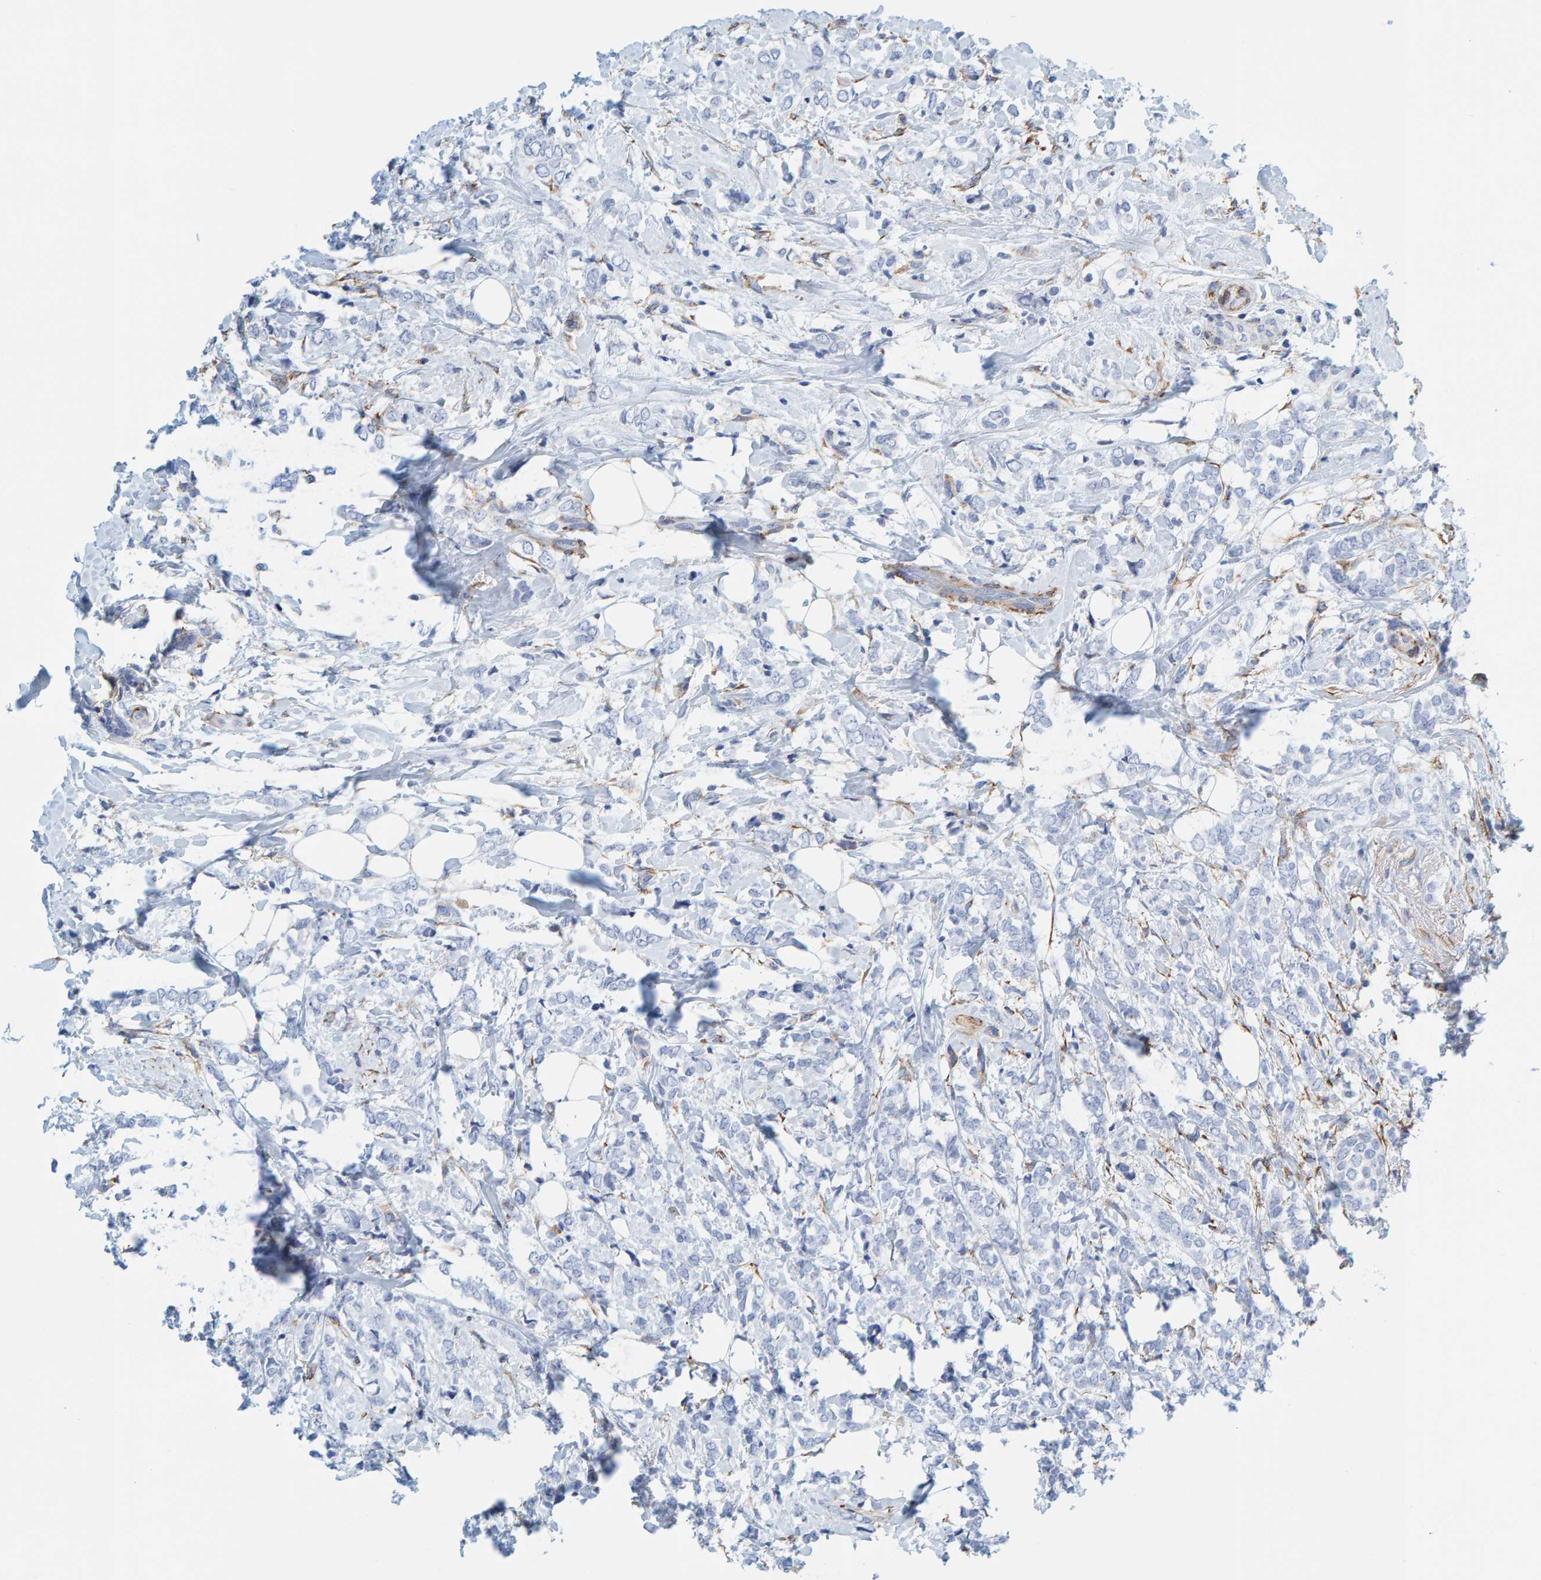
{"staining": {"intensity": "negative", "quantity": "none", "location": "none"}, "tissue": "breast cancer", "cell_type": "Tumor cells", "image_type": "cancer", "snomed": [{"axis": "morphology", "description": "Normal tissue, NOS"}, {"axis": "morphology", "description": "Lobular carcinoma"}, {"axis": "topography", "description": "Breast"}], "caption": "Breast cancer stained for a protein using IHC displays no positivity tumor cells.", "gene": "MAP1B", "patient": {"sex": "female", "age": 47}}